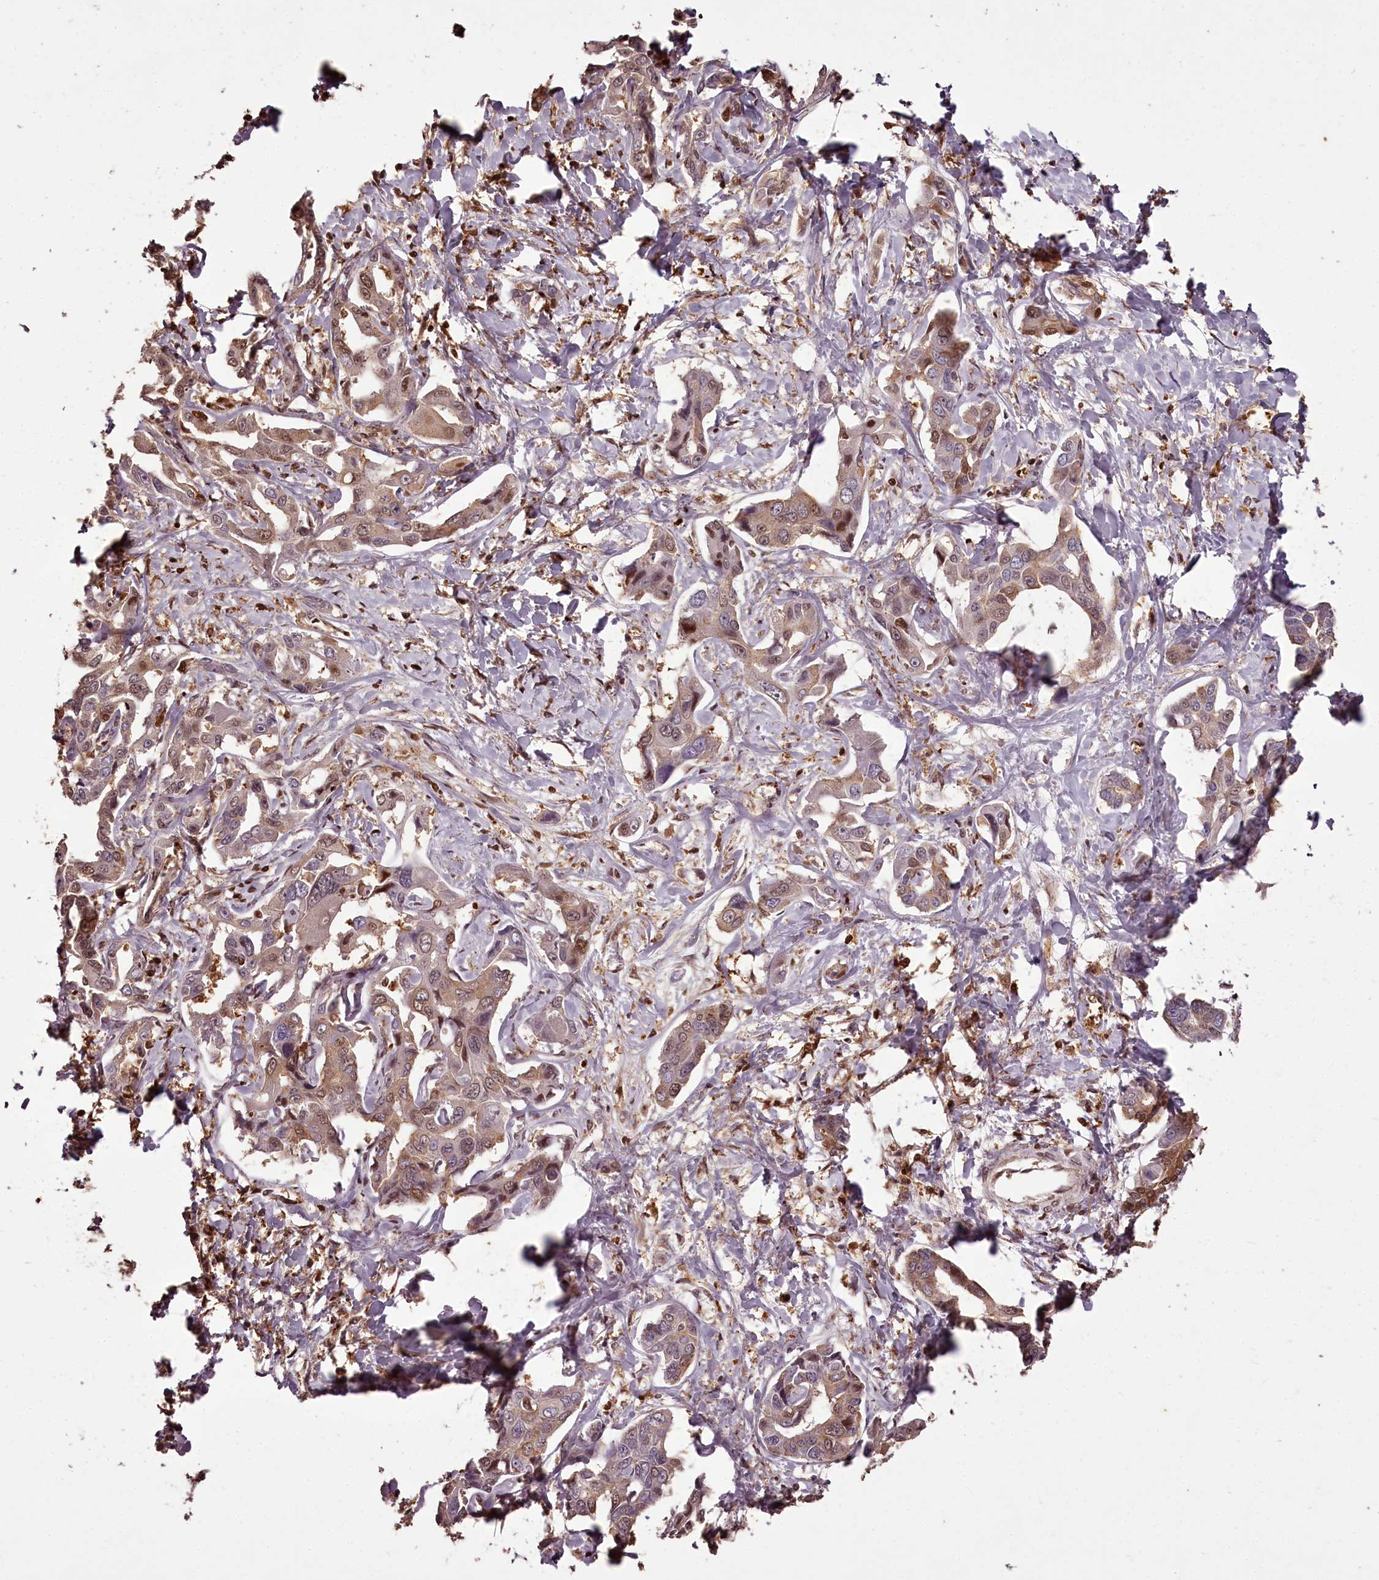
{"staining": {"intensity": "weak", "quantity": ">75%", "location": "cytoplasmic/membranous,nuclear"}, "tissue": "liver cancer", "cell_type": "Tumor cells", "image_type": "cancer", "snomed": [{"axis": "morphology", "description": "Cholangiocarcinoma"}, {"axis": "topography", "description": "Liver"}], "caption": "Weak cytoplasmic/membranous and nuclear staining for a protein is present in about >75% of tumor cells of liver cancer using IHC.", "gene": "NPRL2", "patient": {"sex": "male", "age": 59}}